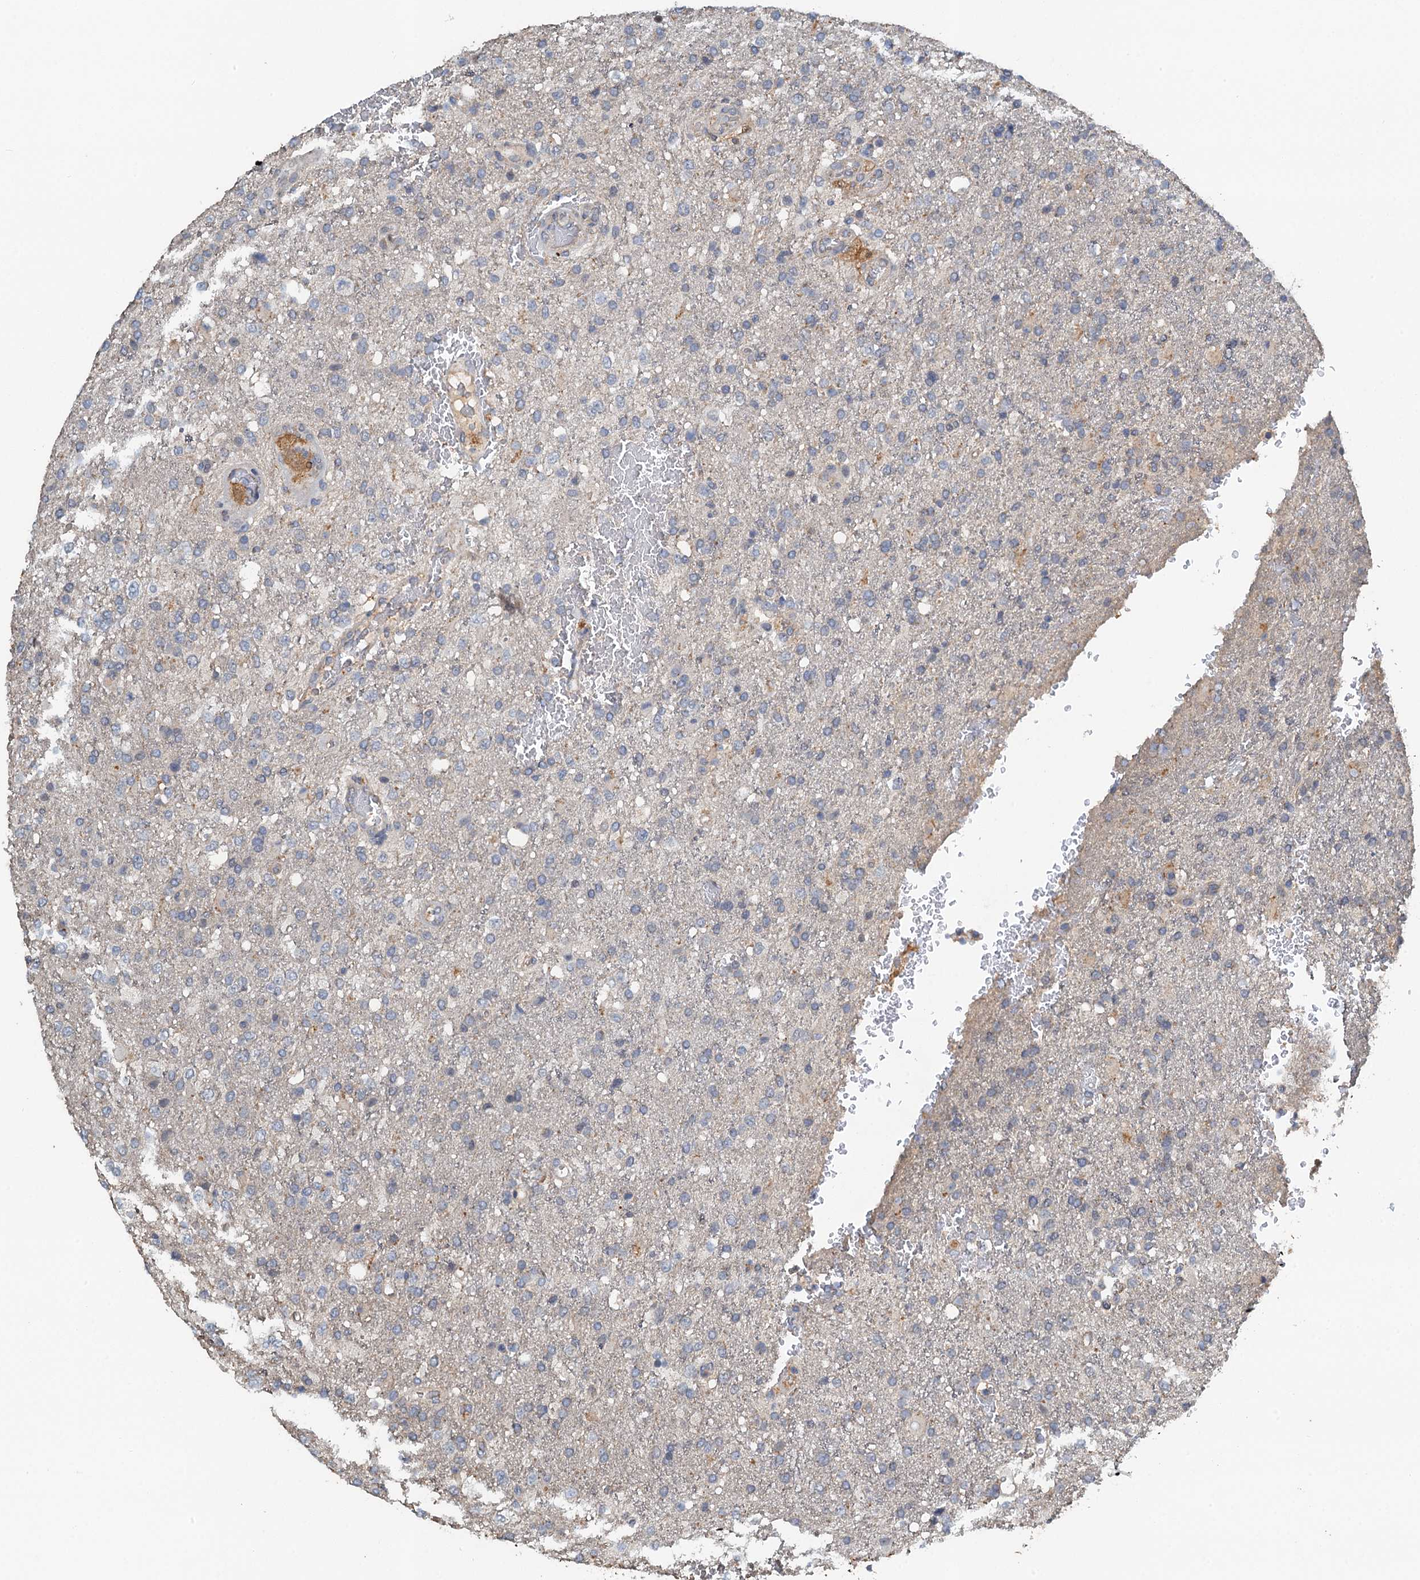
{"staining": {"intensity": "negative", "quantity": "none", "location": "none"}, "tissue": "glioma", "cell_type": "Tumor cells", "image_type": "cancer", "snomed": [{"axis": "morphology", "description": "Glioma, malignant, High grade"}, {"axis": "topography", "description": "Brain"}], "caption": "There is no significant positivity in tumor cells of glioma.", "gene": "ZNF606", "patient": {"sex": "female", "age": 74}}